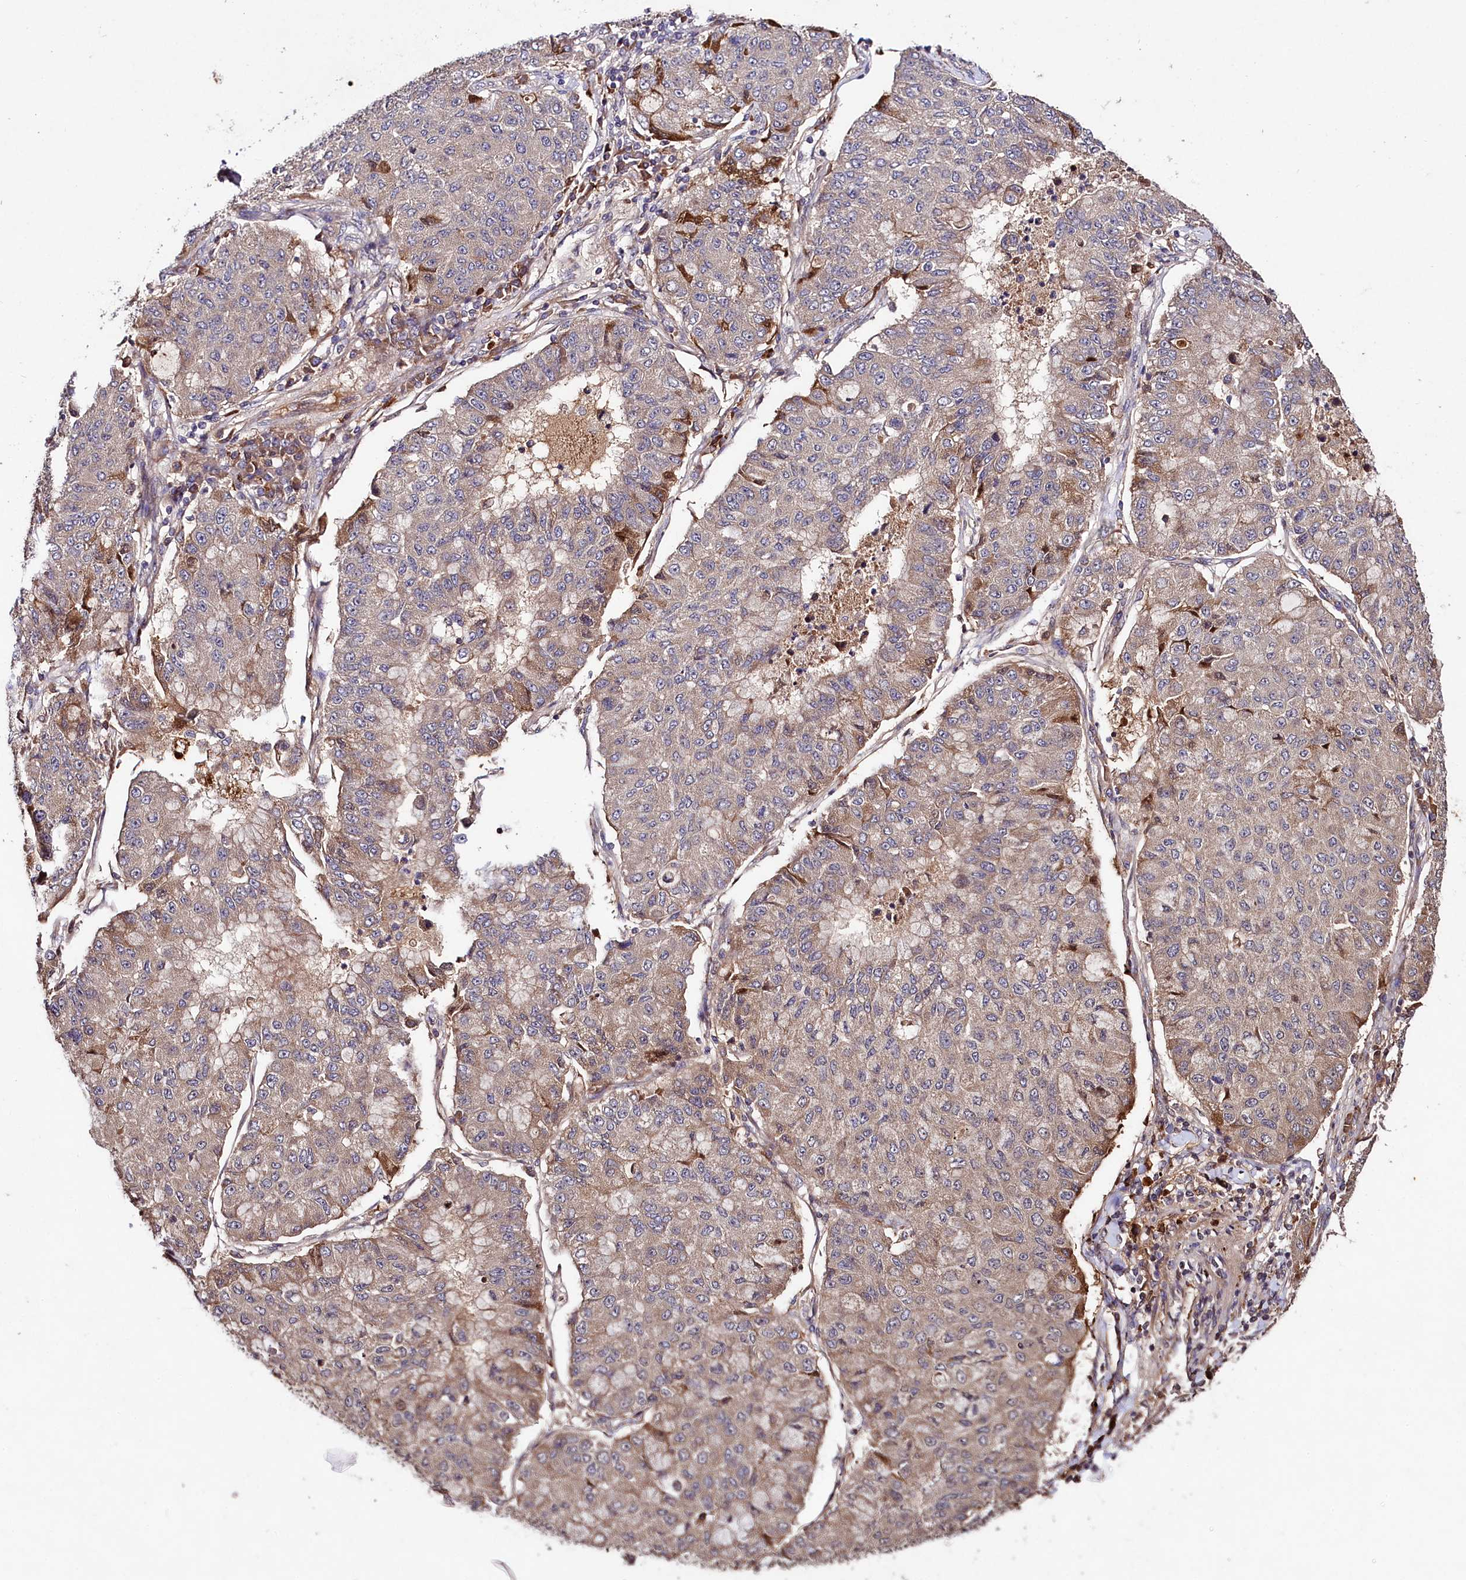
{"staining": {"intensity": "moderate", "quantity": "25%-75%", "location": "cytoplasmic/membranous"}, "tissue": "lung cancer", "cell_type": "Tumor cells", "image_type": "cancer", "snomed": [{"axis": "morphology", "description": "Squamous cell carcinoma, NOS"}, {"axis": "topography", "description": "Lung"}], "caption": "IHC histopathology image of neoplastic tissue: human lung squamous cell carcinoma stained using IHC exhibits medium levels of moderate protein expression localized specifically in the cytoplasmic/membranous of tumor cells, appearing as a cytoplasmic/membranous brown color.", "gene": "TNPO3", "patient": {"sex": "male", "age": 74}}